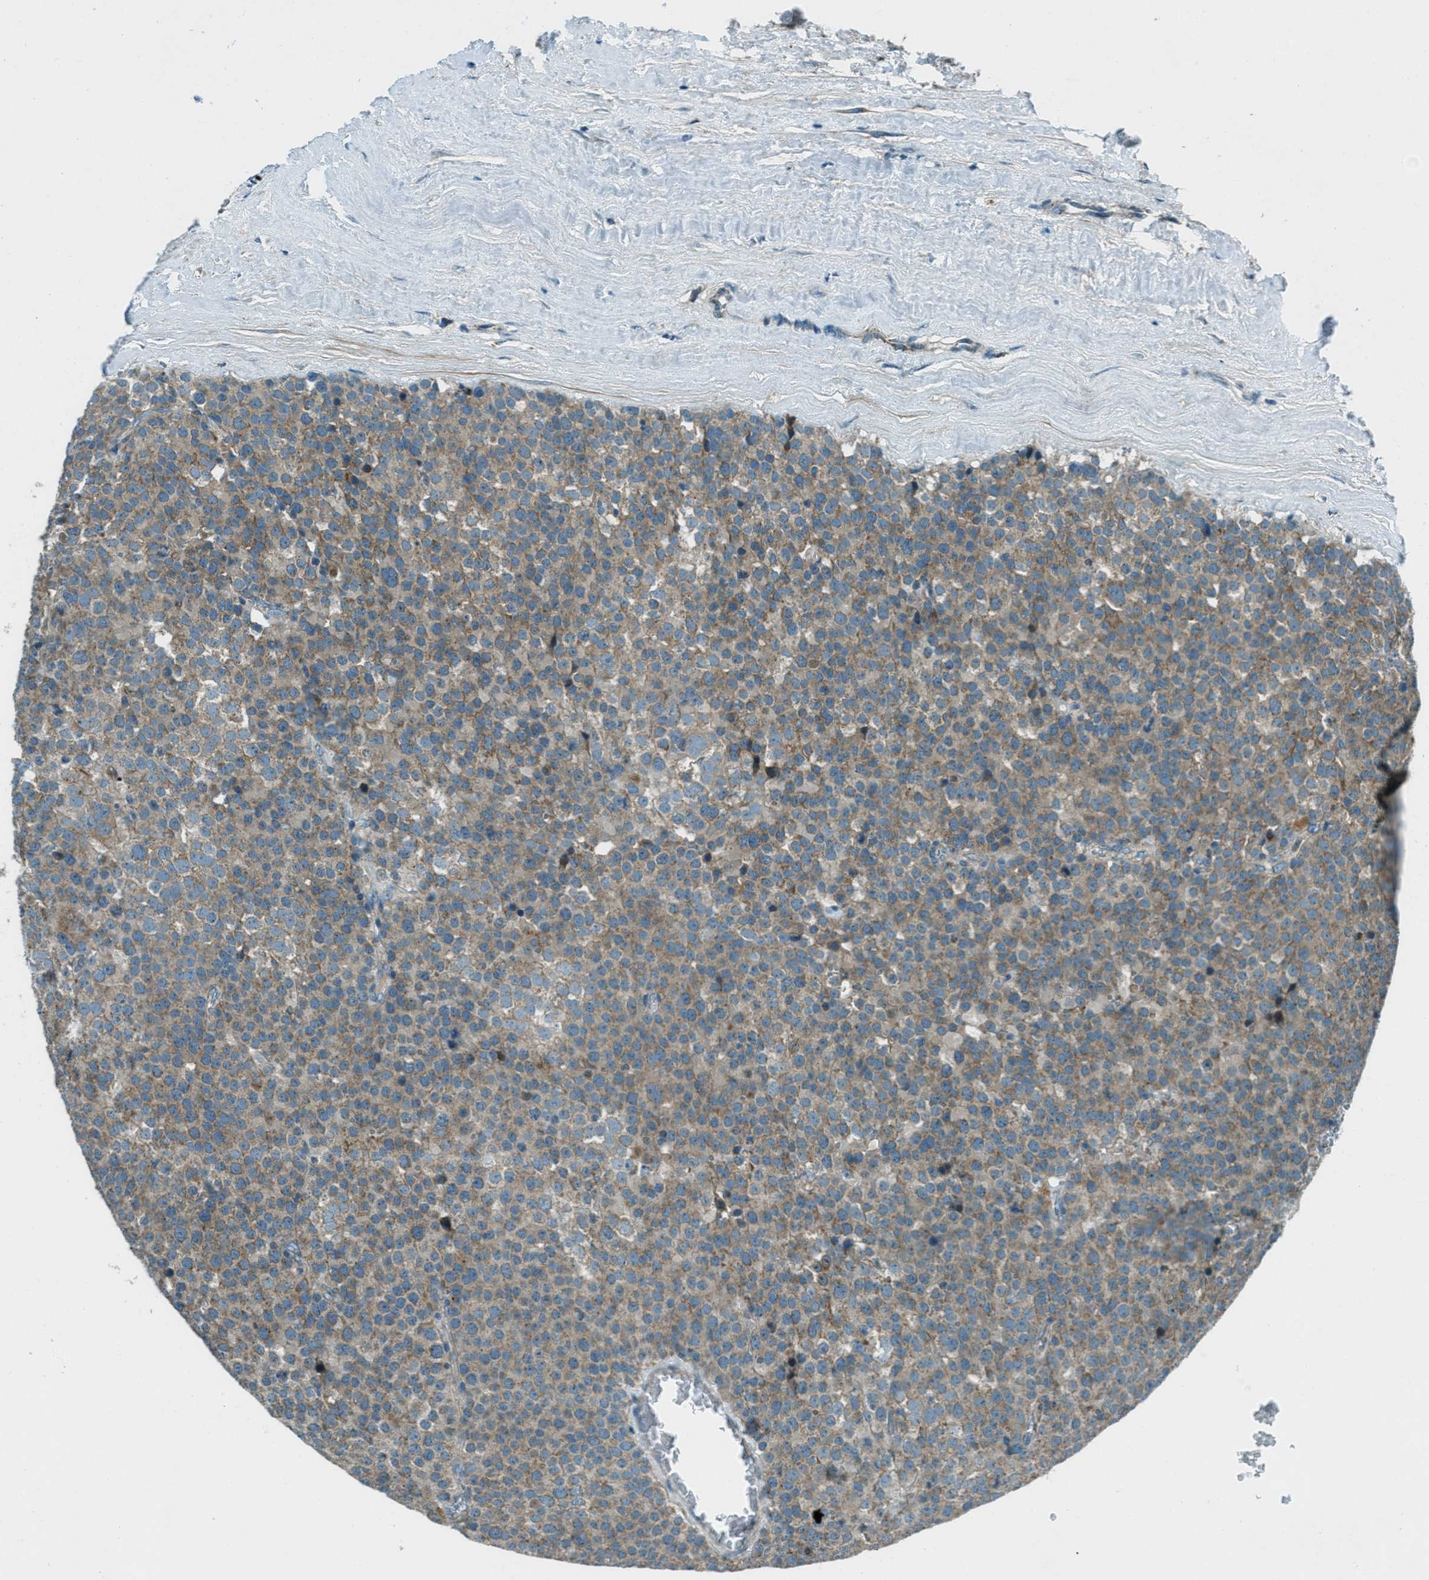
{"staining": {"intensity": "moderate", "quantity": ">75%", "location": "cytoplasmic/membranous"}, "tissue": "testis cancer", "cell_type": "Tumor cells", "image_type": "cancer", "snomed": [{"axis": "morphology", "description": "Normal tissue, NOS"}, {"axis": "morphology", "description": "Seminoma, NOS"}, {"axis": "topography", "description": "Testis"}], "caption": "This is an image of immunohistochemistry (IHC) staining of testis cancer (seminoma), which shows moderate staining in the cytoplasmic/membranous of tumor cells.", "gene": "FAR1", "patient": {"sex": "male", "age": 71}}